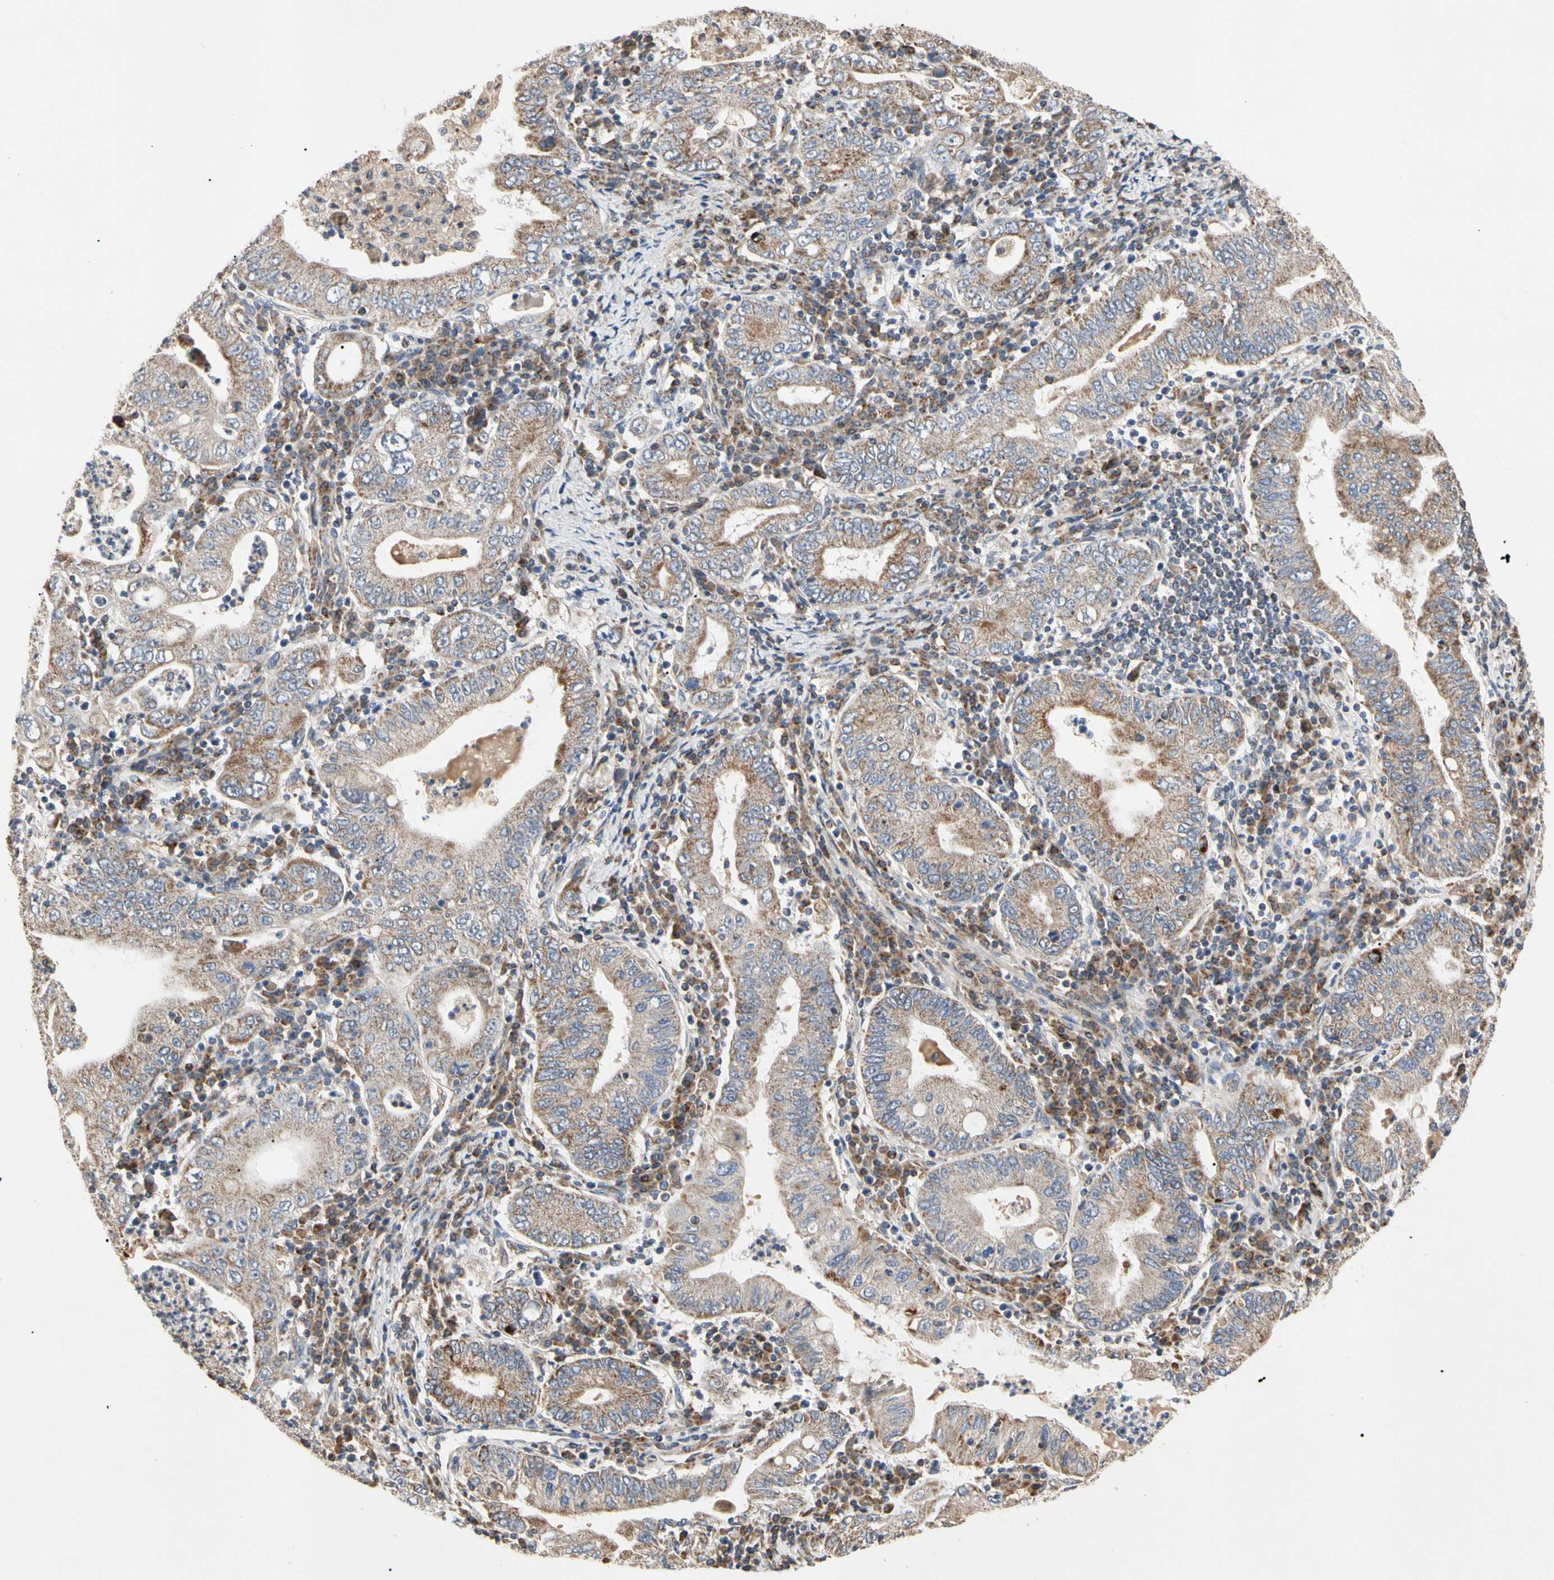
{"staining": {"intensity": "moderate", "quantity": ">75%", "location": "cytoplasmic/membranous"}, "tissue": "stomach cancer", "cell_type": "Tumor cells", "image_type": "cancer", "snomed": [{"axis": "morphology", "description": "Normal tissue, NOS"}, {"axis": "morphology", "description": "Adenocarcinoma, NOS"}, {"axis": "topography", "description": "Esophagus"}, {"axis": "topography", "description": "Stomach, upper"}, {"axis": "topography", "description": "Peripheral nerve tissue"}], "caption": "Adenocarcinoma (stomach) stained with DAB (3,3'-diaminobenzidine) immunohistochemistry shows medium levels of moderate cytoplasmic/membranous staining in approximately >75% of tumor cells.", "gene": "GPD2", "patient": {"sex": "male", "age": 62}}